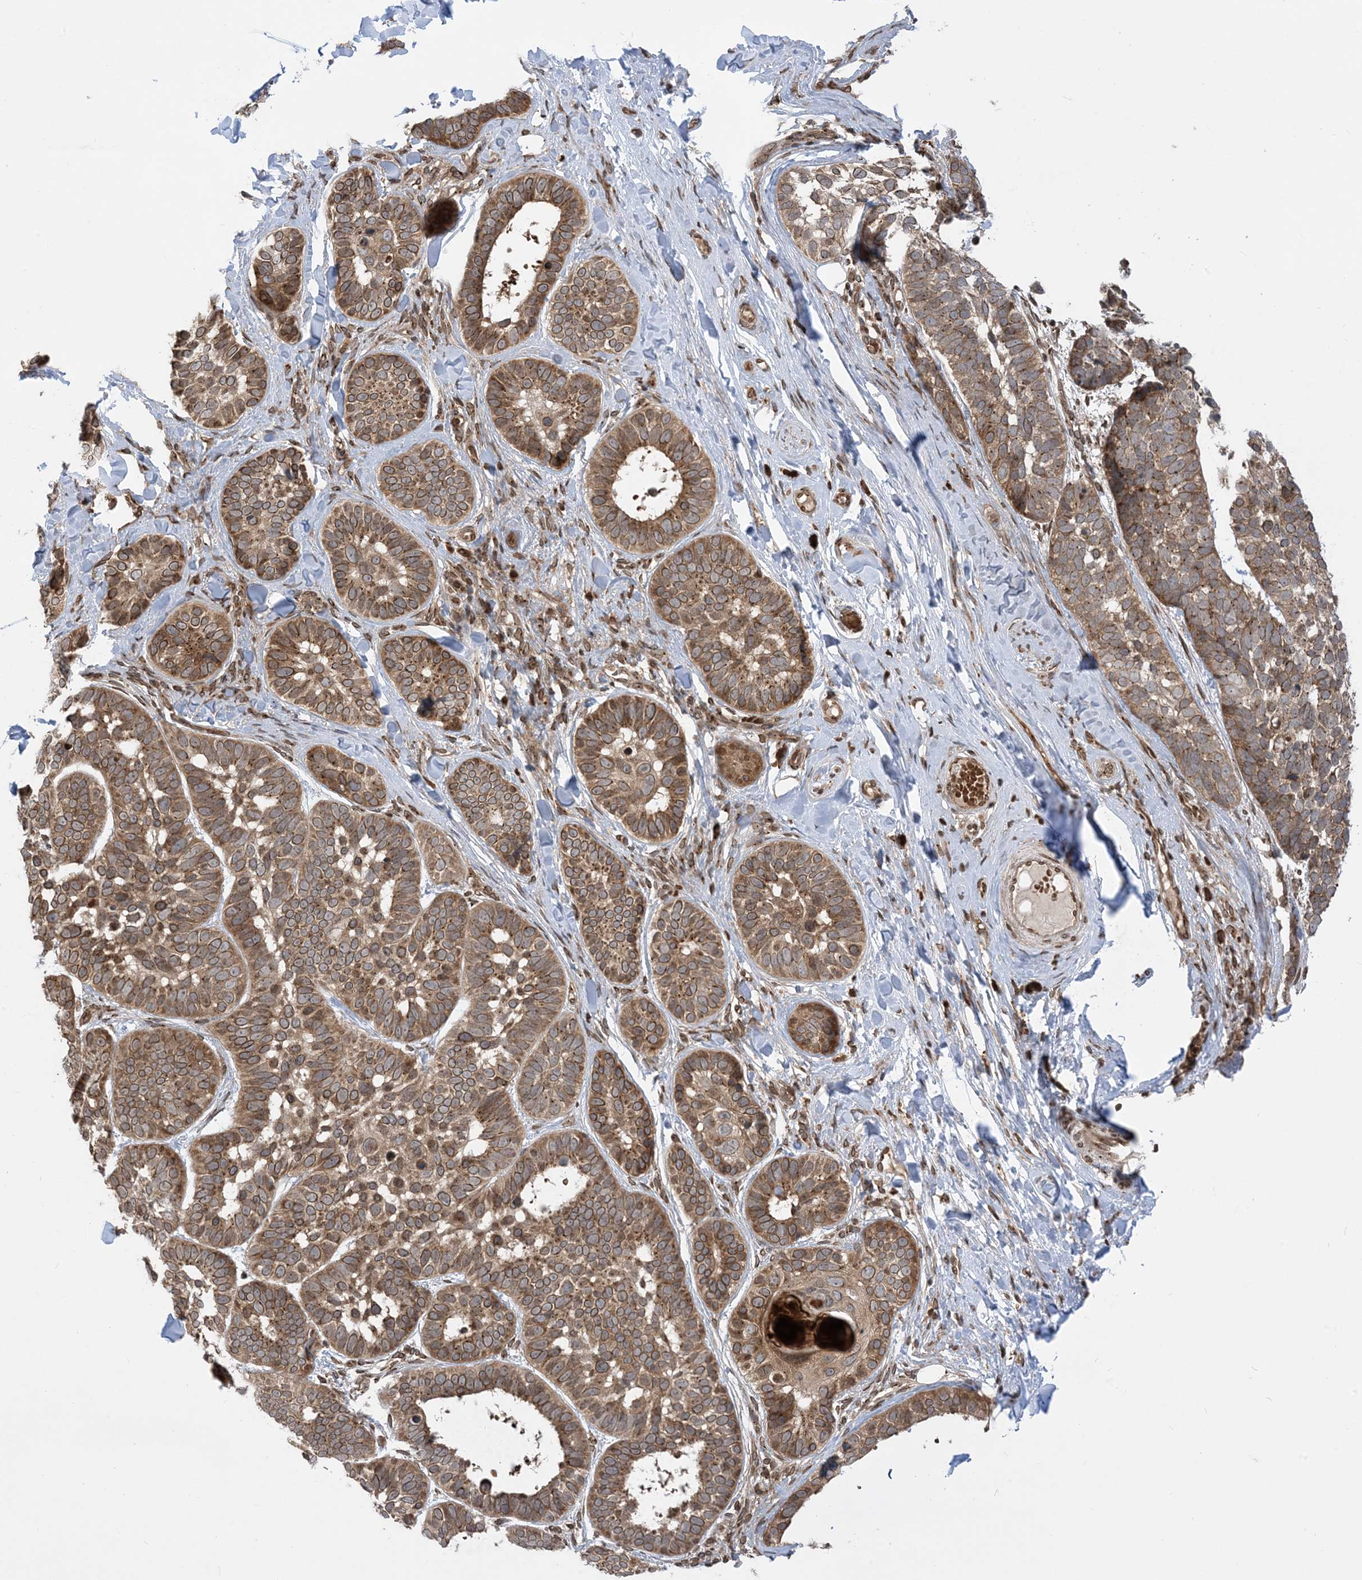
{"staining": {"intensity": "strong", "quantity": ">75%", "location": "cytoplasmic/membranous"}, "tissue": "skin cancer", "cell_type": "Tumor cells", "image_type": "cancer", "snomed": [{"axis": "morphology", "description": "Basal cell carcinoma"}, {"axis": "topography", "description": "Skin"}], "caption": "An immunohistochemistry (IHC) photomicrograph of tumor tissue is shown. Protein staining in brown shows strong cytoplasmic/membranous positivity in basal cell carcinoma (skin) within tumor cells.", "gene": "CASP4", "patient": {"sex": "male", "age": 62}}